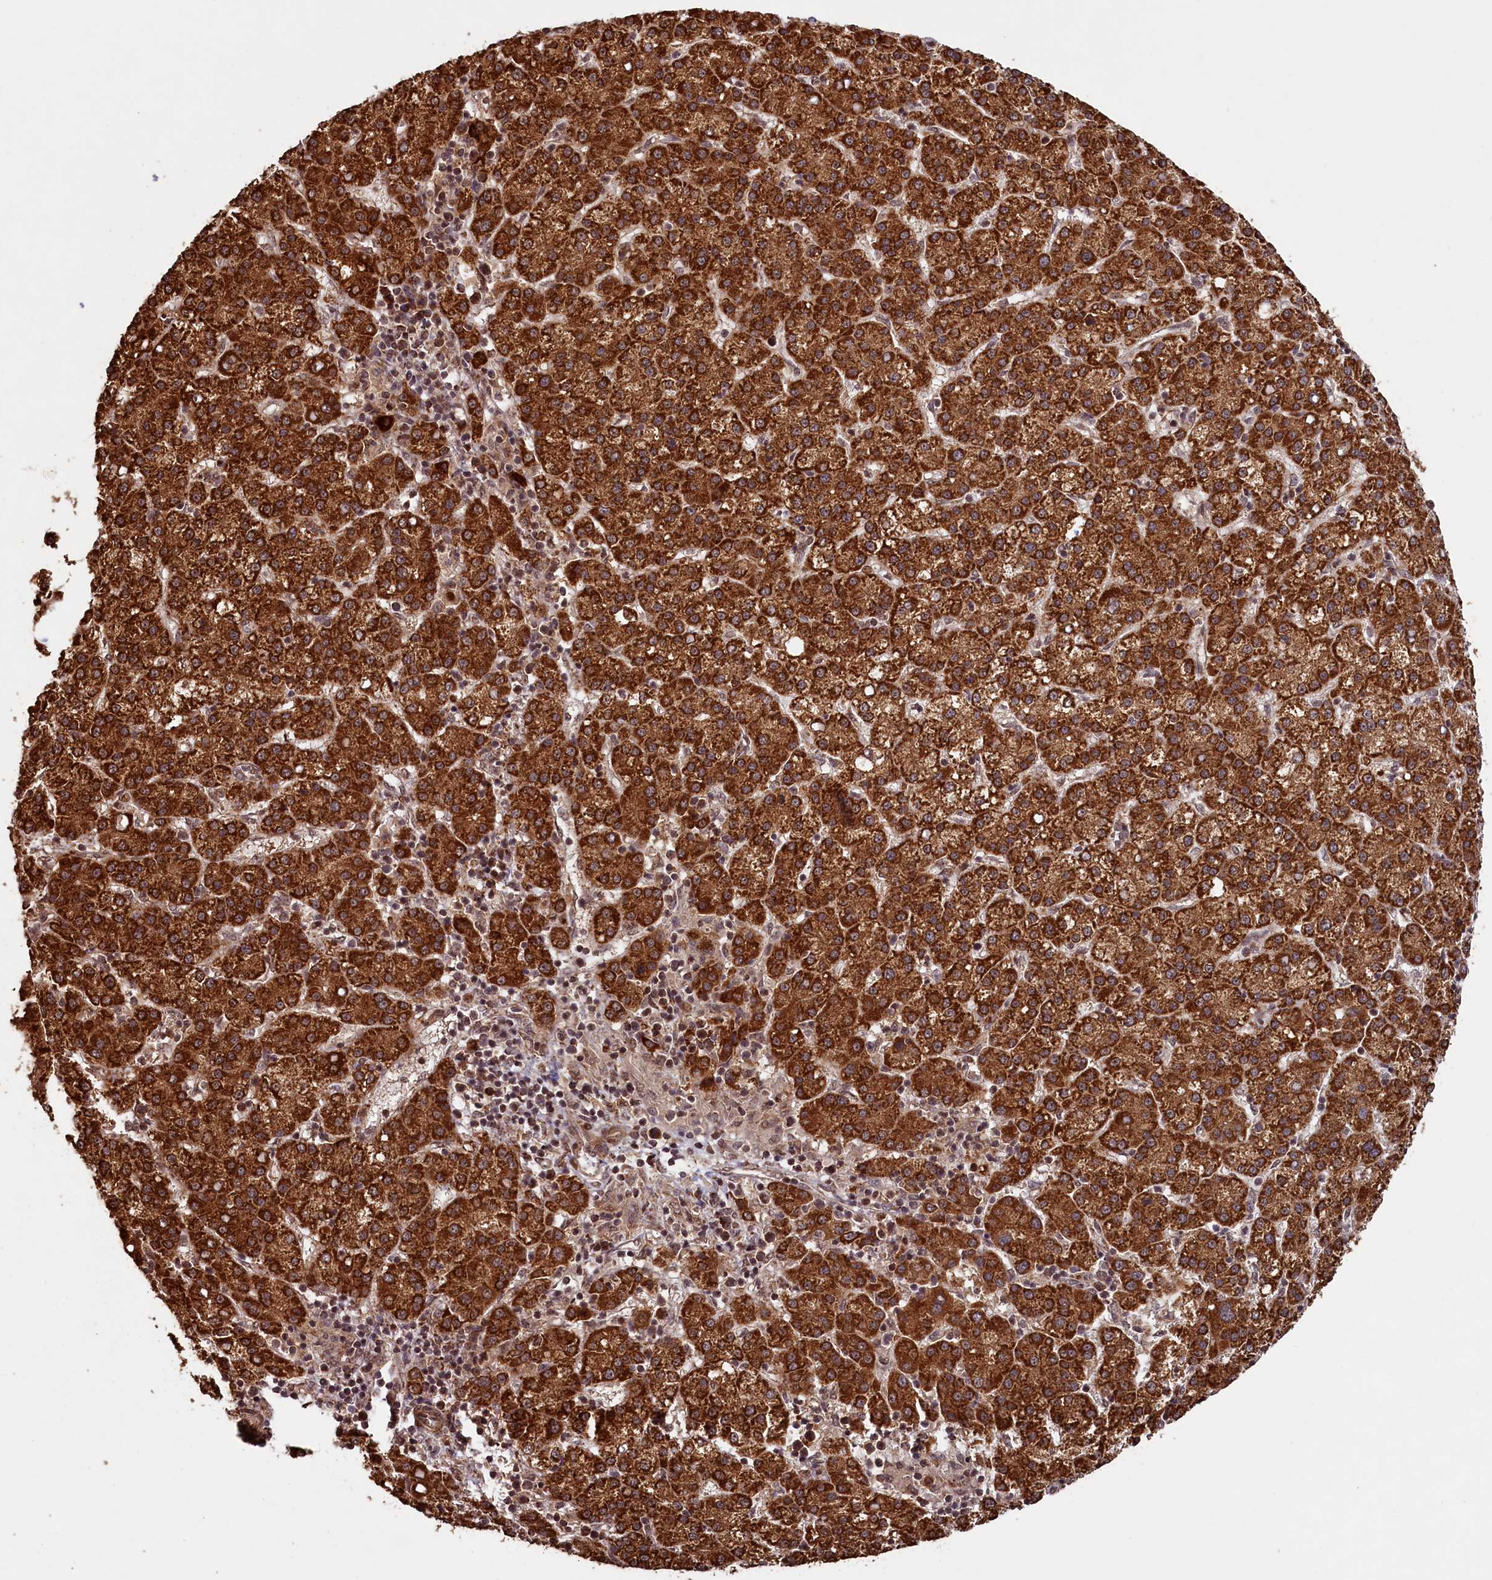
{"staining": {"intensity": "strong", "quantity": ">75%", "location": "cytoplasmic/membranous"}, "tissue": "liver cancer", "cell_type": "Tumor cells", "image_type": "cancer", "snomed": [{"axis": "morphology", "description": "Carcinoma, Hepatocellular, NOS"}, {"axis": "topography", "description": "Liver"}], "caption": "Tumor cells show high levels of strong cytoplasmic/membranous expression in approximately >75% of cells in liver cancer. (Brightfield microscopy of DAB IHC at high magnification).", "gene": "SHPRH", "patient": {"sex": "female", "age": 58}}